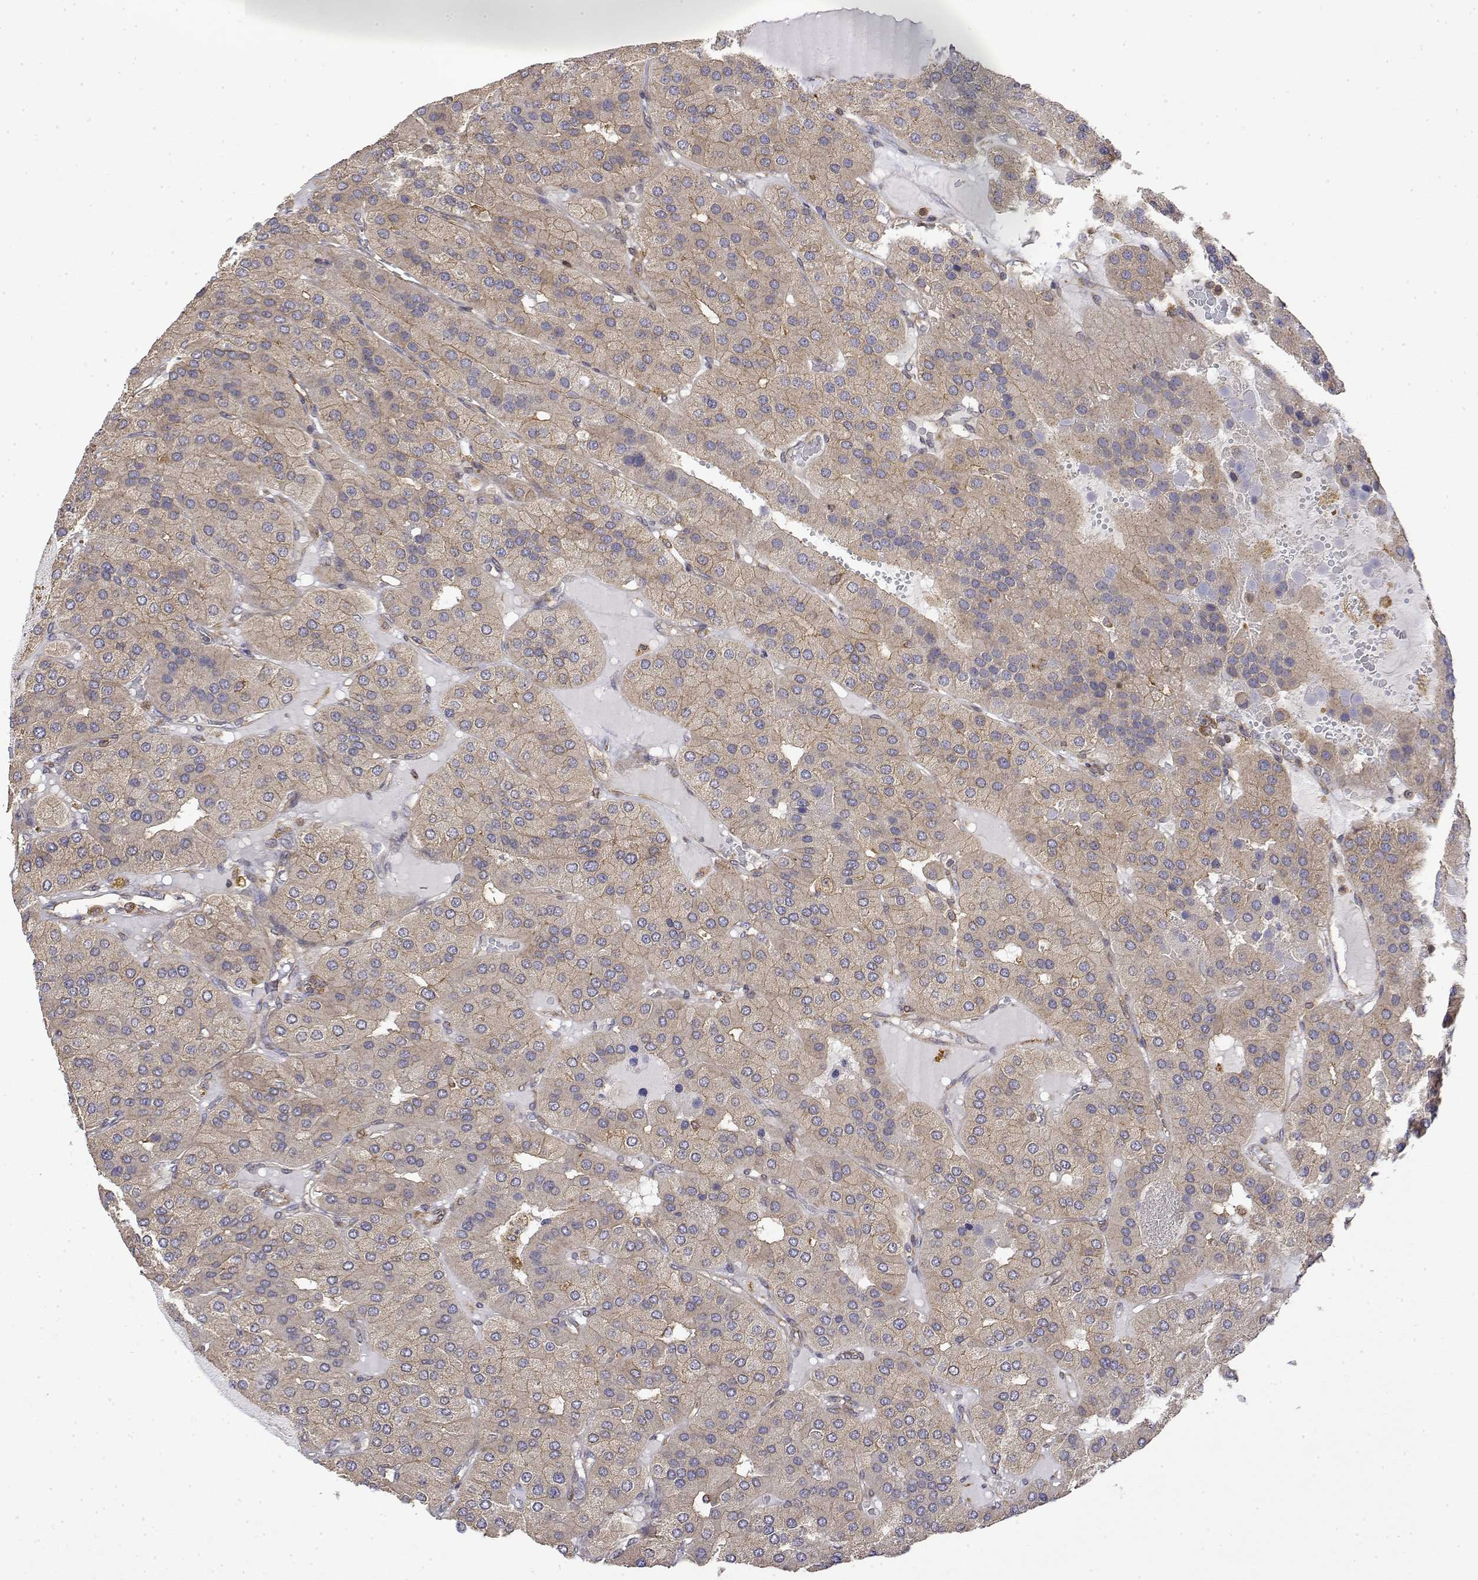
{"staining": {"intensity": "weak", "quantity": "<25%", "location": "cytoplasmic/membranous"}, "tissue": "parathyroid gland", "cell_type": "Glandular cells", "image_type": "normal", "snomed": [{"axis": "morphology", "description": "Normal tissue, NOS"}, {"axis": "morphology", "description": "Adenoma, NOS"}, {"axis": "topography", "description": "Parathyroid gland"}], "caption": "Glandular cells show no significant positivity in normal parathyroid gland. (Brightfield microscopy of DAB IHC at high magnification).", "gene": "PACSIN2", "patient": {"sex": "female", "age": 86}}